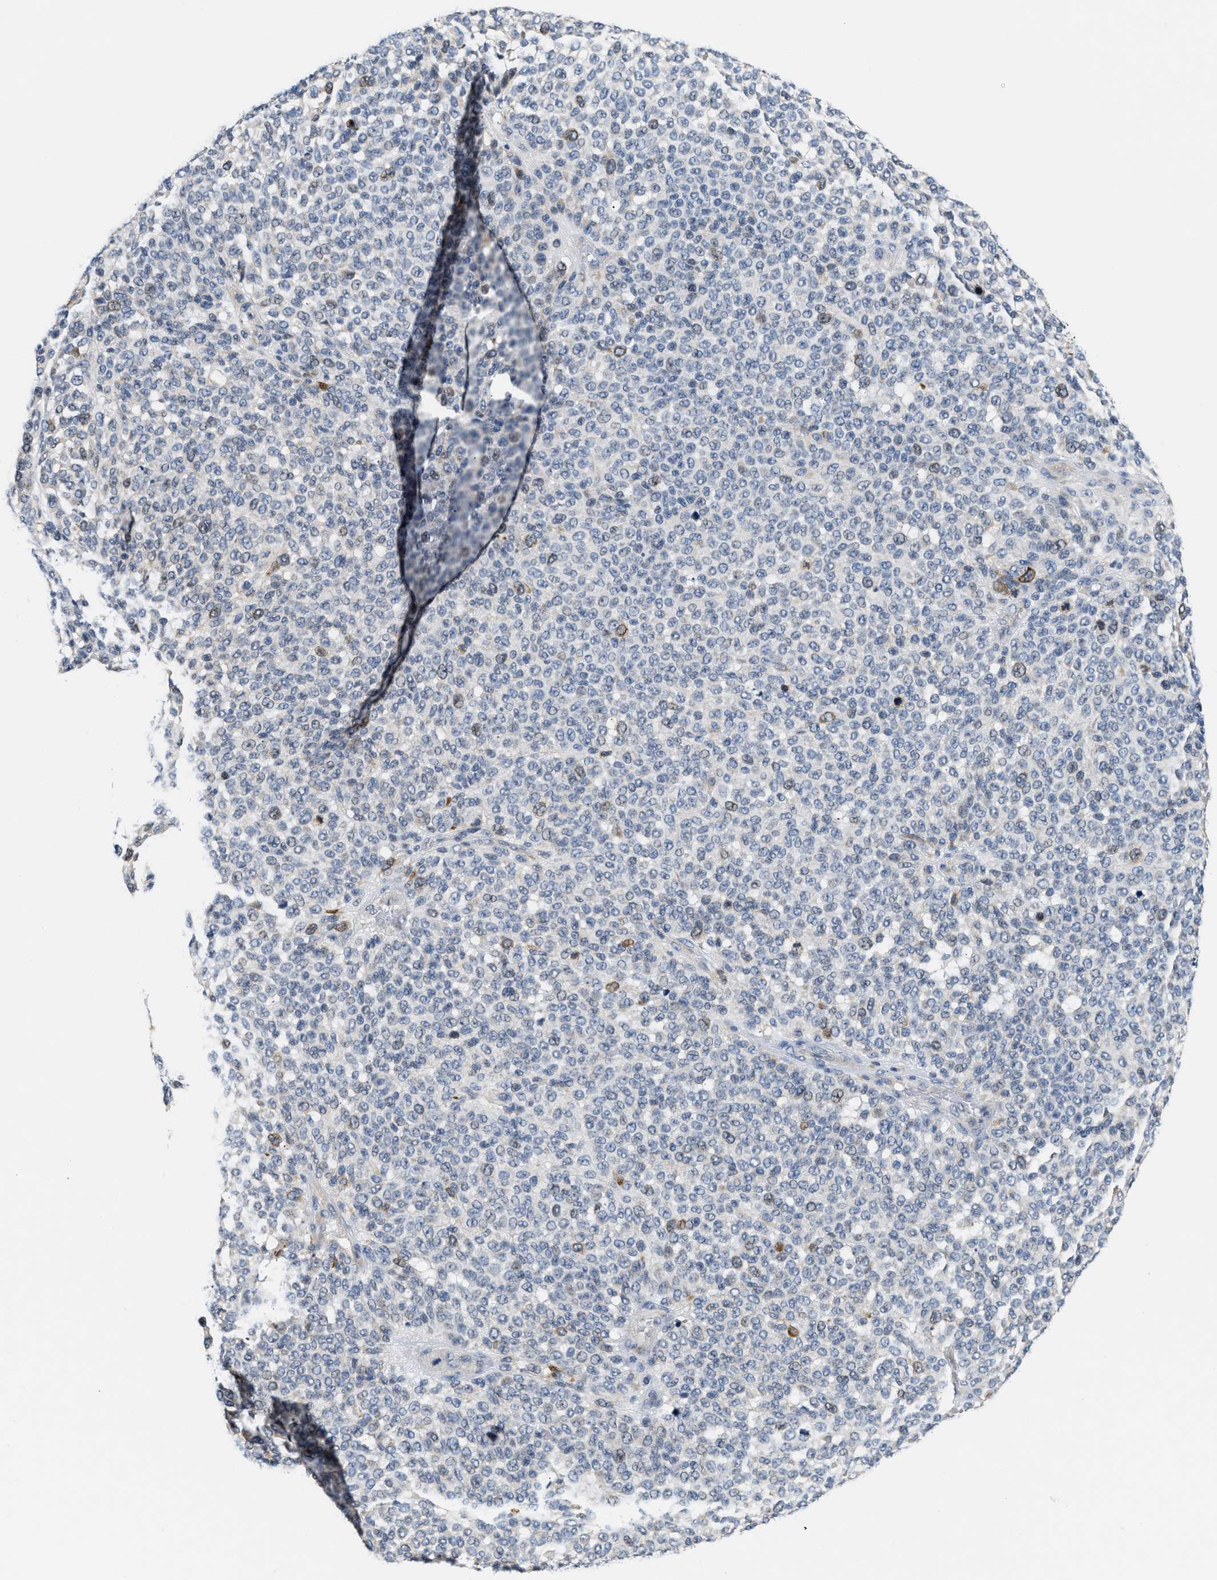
{"staining": {"intensity": "moderate", "quantity": "<25%", "location": "cytoplasmic/membranous"}, "tissue": "melanoma", "cell_type": "Tumor cells", "image_type": "cancer", "snomed": [{"axis": "morphology", "description": "Malignant melanoma, NOS"}, {"axis": "topography", "description": "Skin"}], "caption": "Malignant melanoma stained with DAB (3,3'-diaminobenzidine) IHC demonstrates low levels of moderate cytoplasmic/membranous positivity in about <25% of tumor cells.", "gene": "CLGN", "patient": {"sex": "male", "age": 59}}